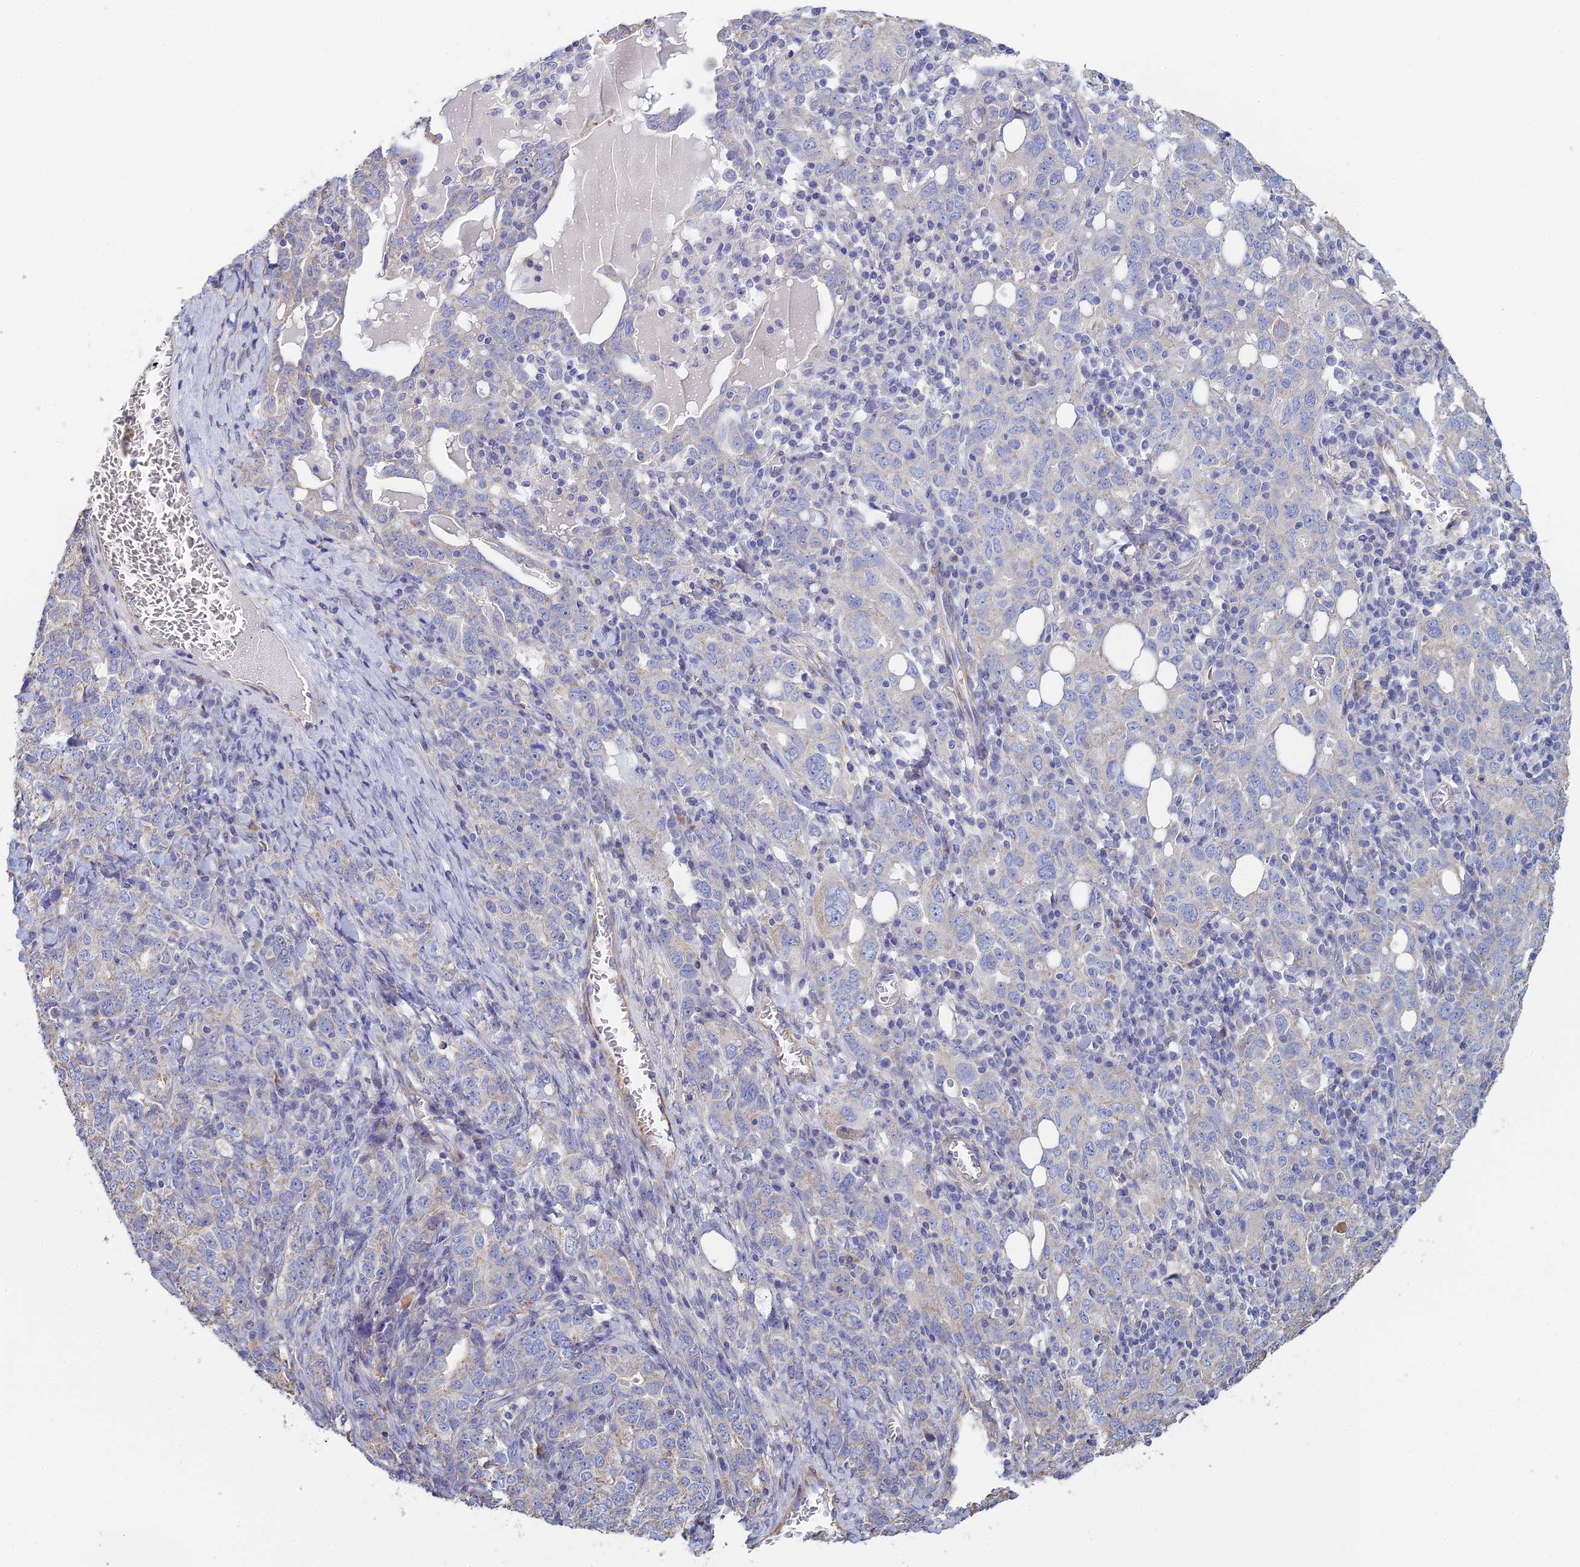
{"staining": {"intensity": "negative", "quantity": "none", "location": "none"}, "tissue": "ovarian cancer", "cell_type": "Tumor cells", "image_type": "cancer", "snomed": [{"axis": "morphology", "description": "Carcinoma, endometroid"}, {"axis": "topography", "description": "Ovary"}], "caption": "Immunohistochemistry image of ovarian endometroid carcinoma stained for a protein (brown), which exhibits no staining in tumor cells.", "gene": "PCDHA5", "patient": {"sex": "female", "age": 62}}